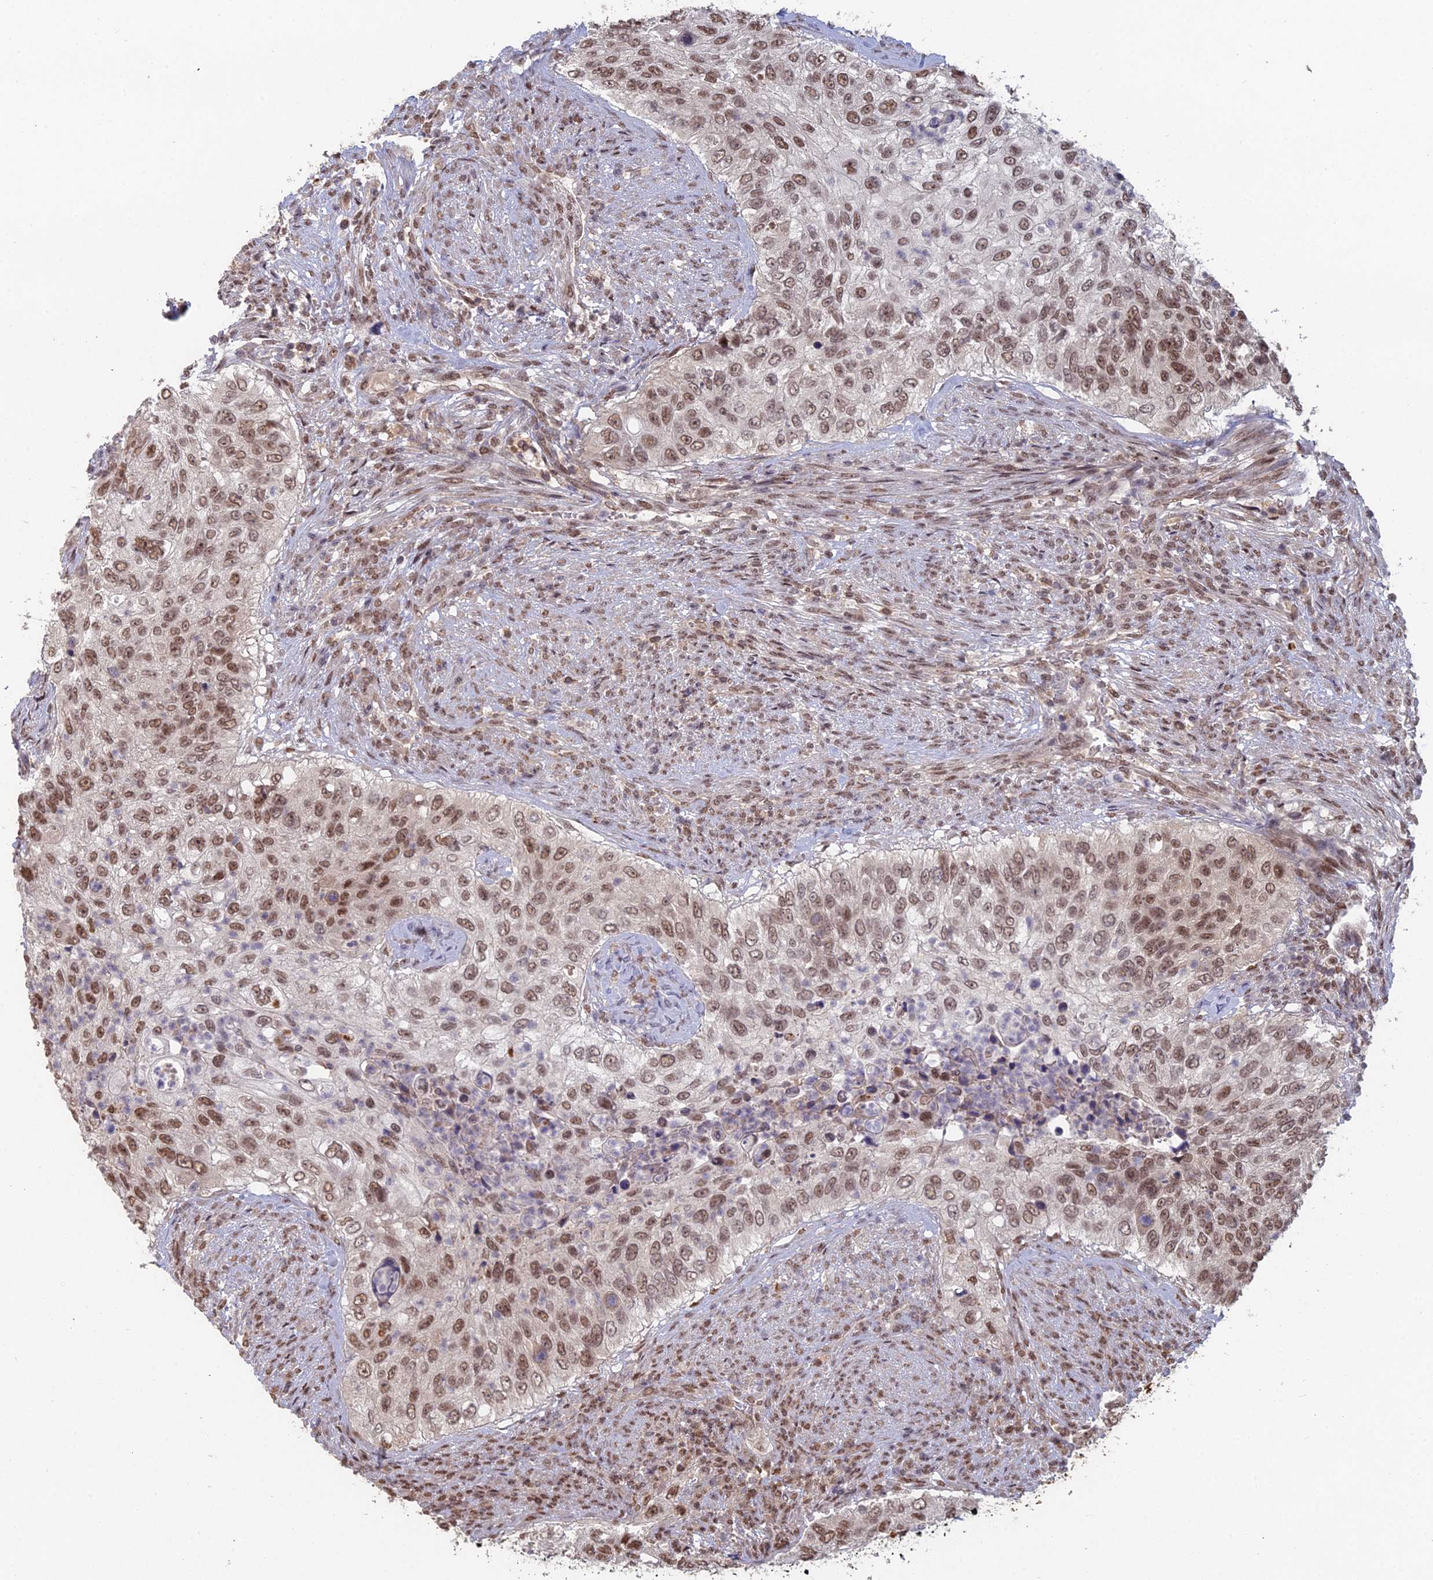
{"staining": {"intensity": "moderate", "quantity": ">75%", "location": "nuclear"}, "tissue": "urothelial cancer", "cell_type": "Tumor cells", "image_type": "cancer", "snomed": [{"axis": "morphology", "description": "Urothelial carcinoma, High grade"}, {"axis": "topography", "description": "Urinary bladder"}], "caption": "Immunohistochemistry image of neoplastic tissue: urothelial cancer stained using immunohistochemistry (IHC) reveals medium levels of moderate protein expression localized specifically in the nuclear of tumor cells, appearing as a nuclear brown color.", "gene": "RANBP3", "patient": {"sex": "female", "age": 60}}